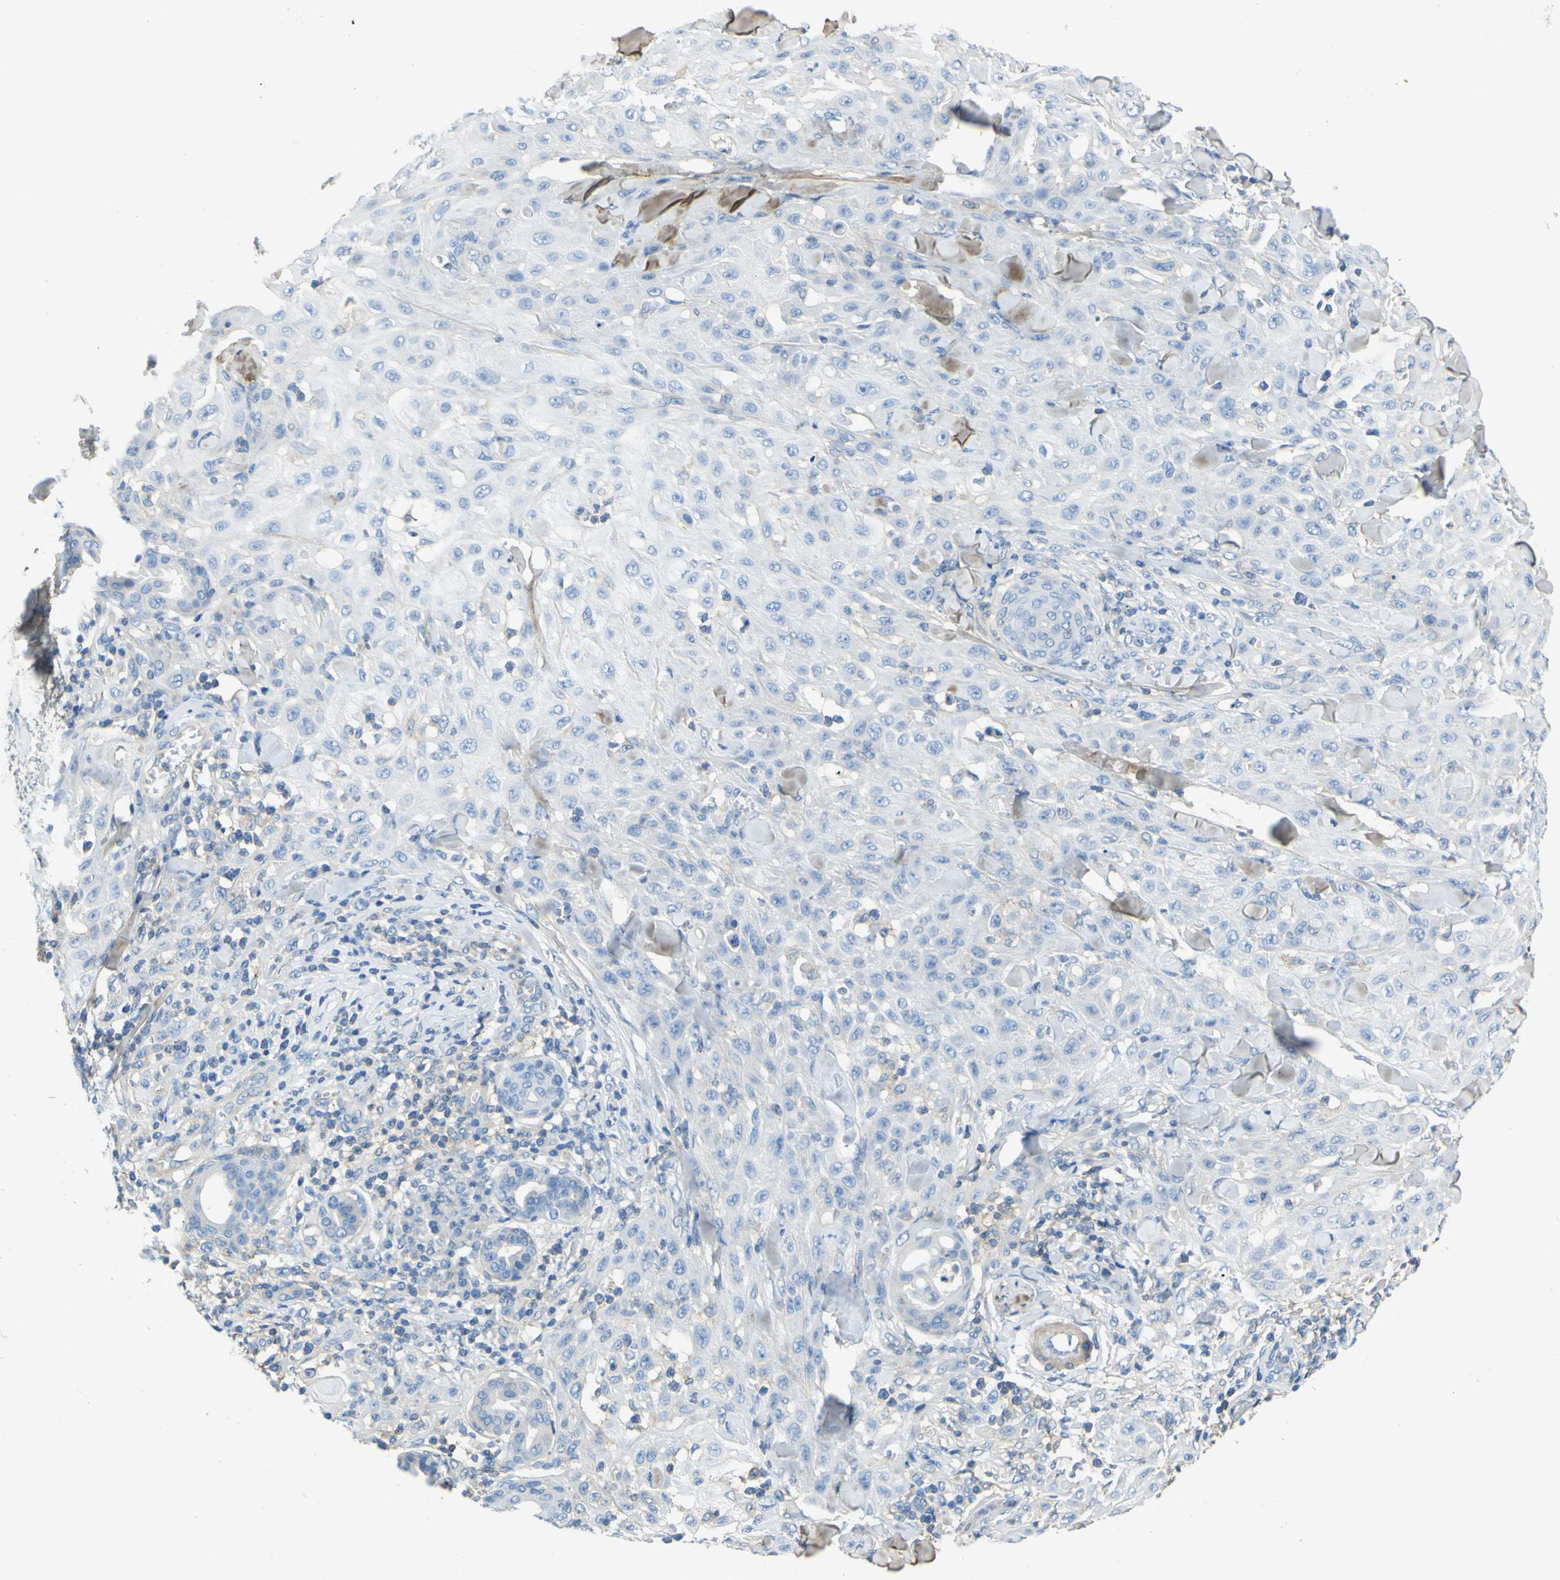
{"staining": {"intensity": "negative", "quantity": "none", "location": "none"}, "tissue": "skin cancer", "cell_type": "Tumor cells", "image_type": "cancer", "snomed": [{"axis": "morphology", "description": "Squamous cell carcinoma, NOS"}, {"axis": "topography", "description": "Skin"}], "caption": "Immunohistochemistry image of skin cancer (squamous cell carcinoma) stained for a protein (brown), which exhibits no positivity in tumor cells. (DAB (3,3'-diaminobenzidine) immunohistochemistry (IHC), high magnification).", "gene": "OGN", "patient": {"sex": "male", "age": 24}}